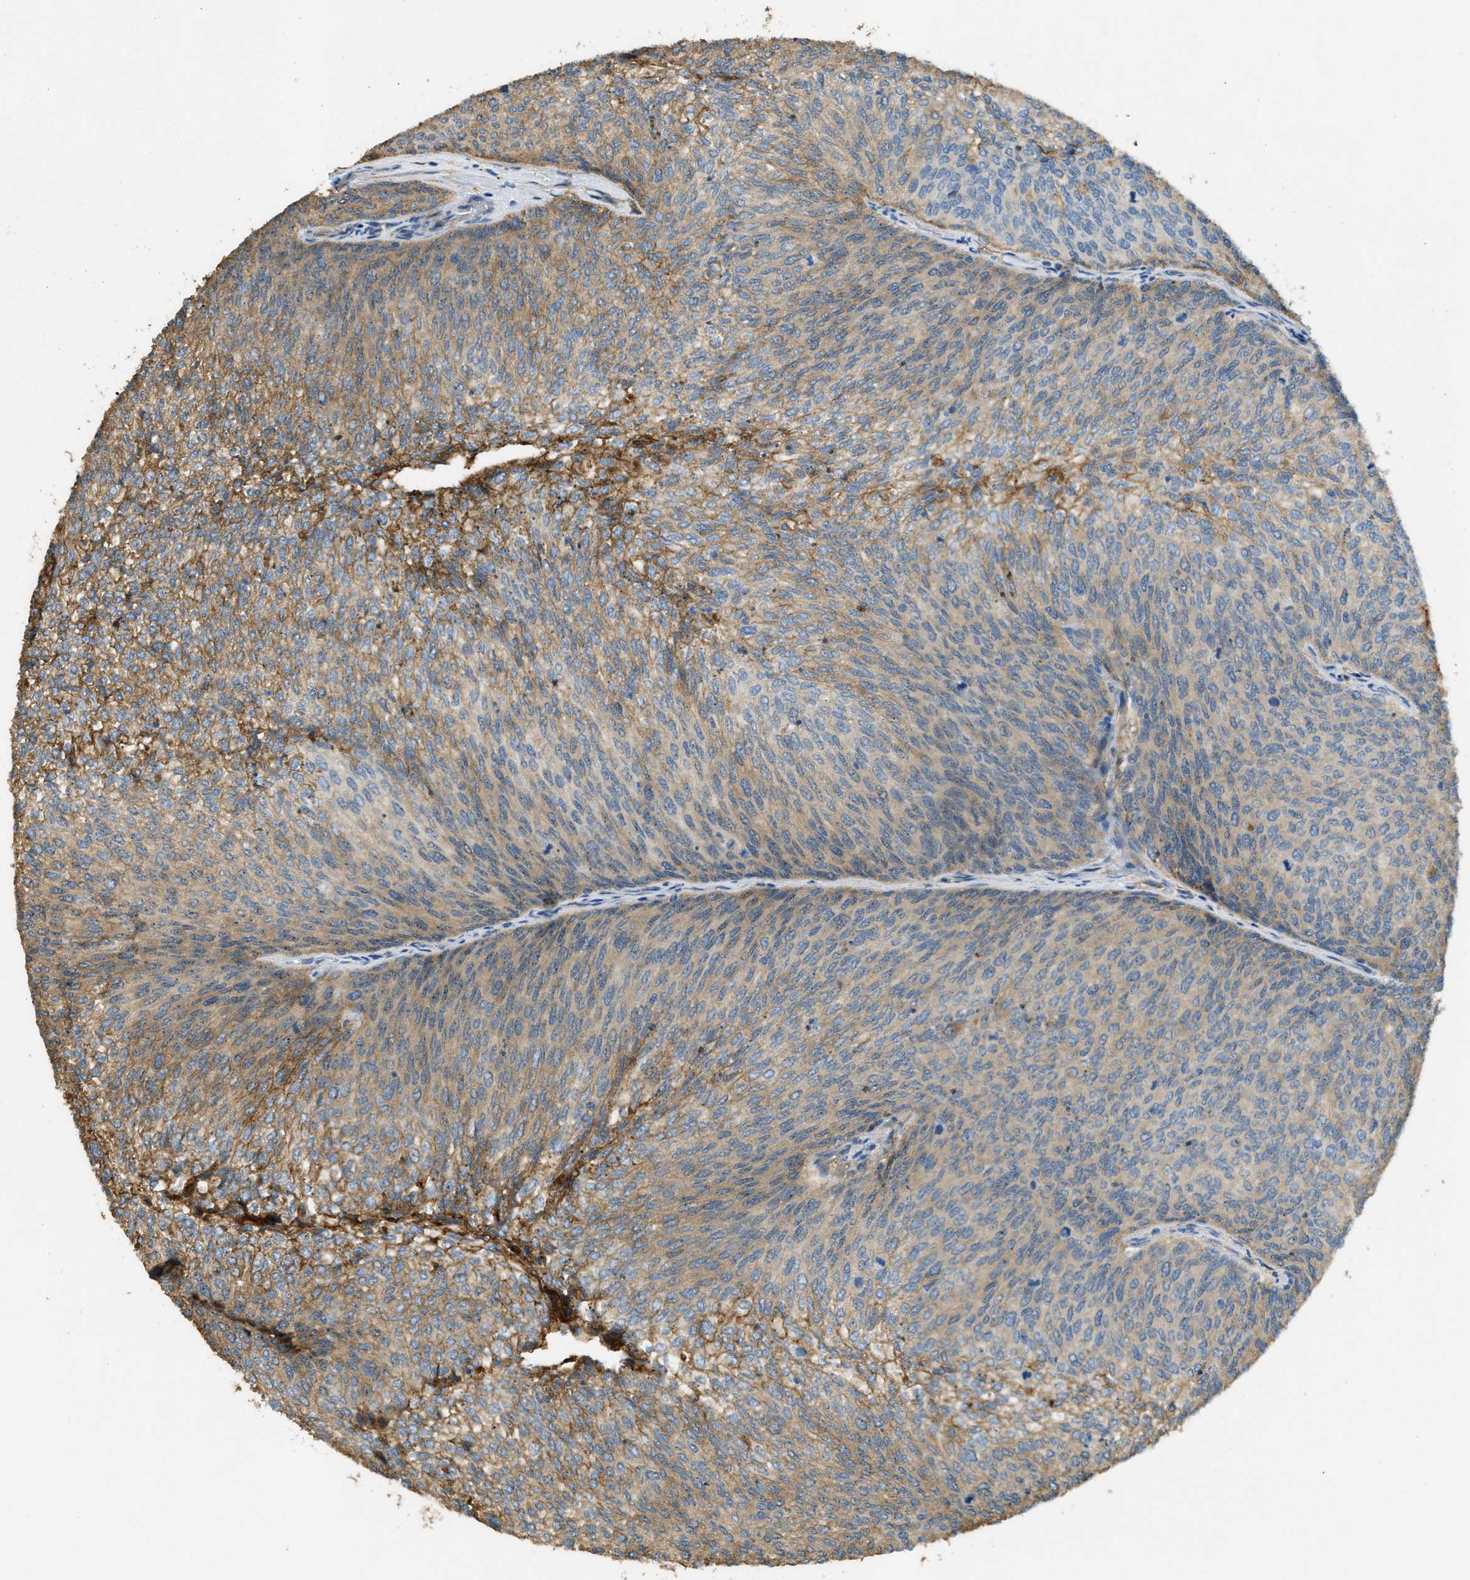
{"staining": {"intensity": "moderate", "quantity": "<25%", "location": "cytoplasmic/membranous"}, "tissue": "urothelial cancer", "cell_type": "Tumor cells", "image_type": "cancer", "snomed": [{"axis": "morphology", "description": "Urothelial carcinoma, Low grade"}, {"axis": "topography", "description": "Urinary bladder"}], "caption": "About <25% of tumor cells in human low-grade urothelial carcinoma exhibit moderate cytoplasmic/membranous protein positivity as visualized by brown immunohistochemical staining.", "gene": "OSMR", "patient": {"sex": "female", "age": 79}}